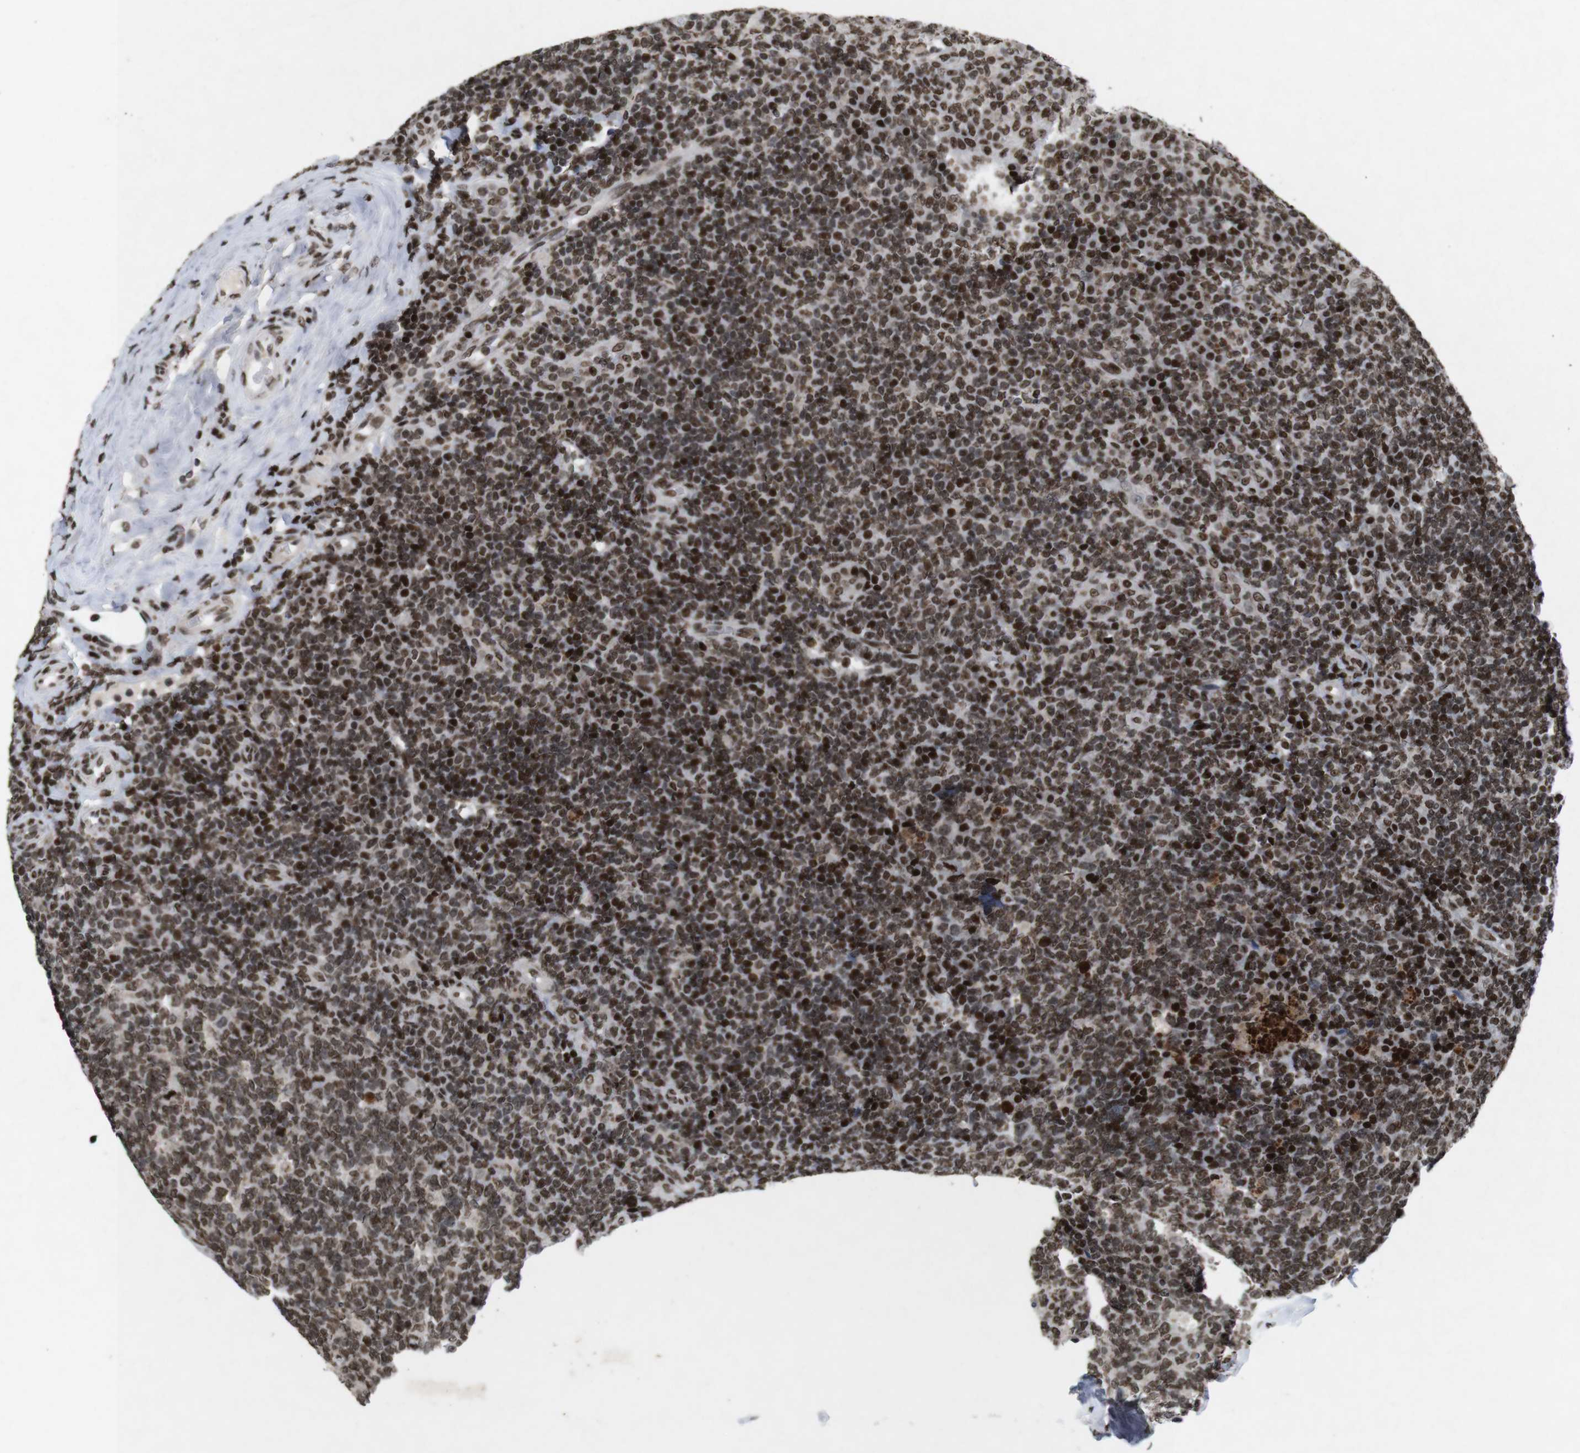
{"staining": {"intensity": "strong", "quantity": ">75%", "location": "nuclear"}, "tissue": "tonsil", "cell_type": "Germinal center cells", "image_type": "normal", "snomed": [{"axis": "morphology", "description": "Normal tissue, NOS"}, {"axis": "topography", "description": "Tonsil"}], "caption": "A histopathology image of tonsil stained for a protein exhibits strong nuclear brown staining in germinal center cells. (Brightfield microscopy of DAB IHC at high magnification).", "gene": "MAGEH1", "patient": {"sex": "male", "age": 17}}